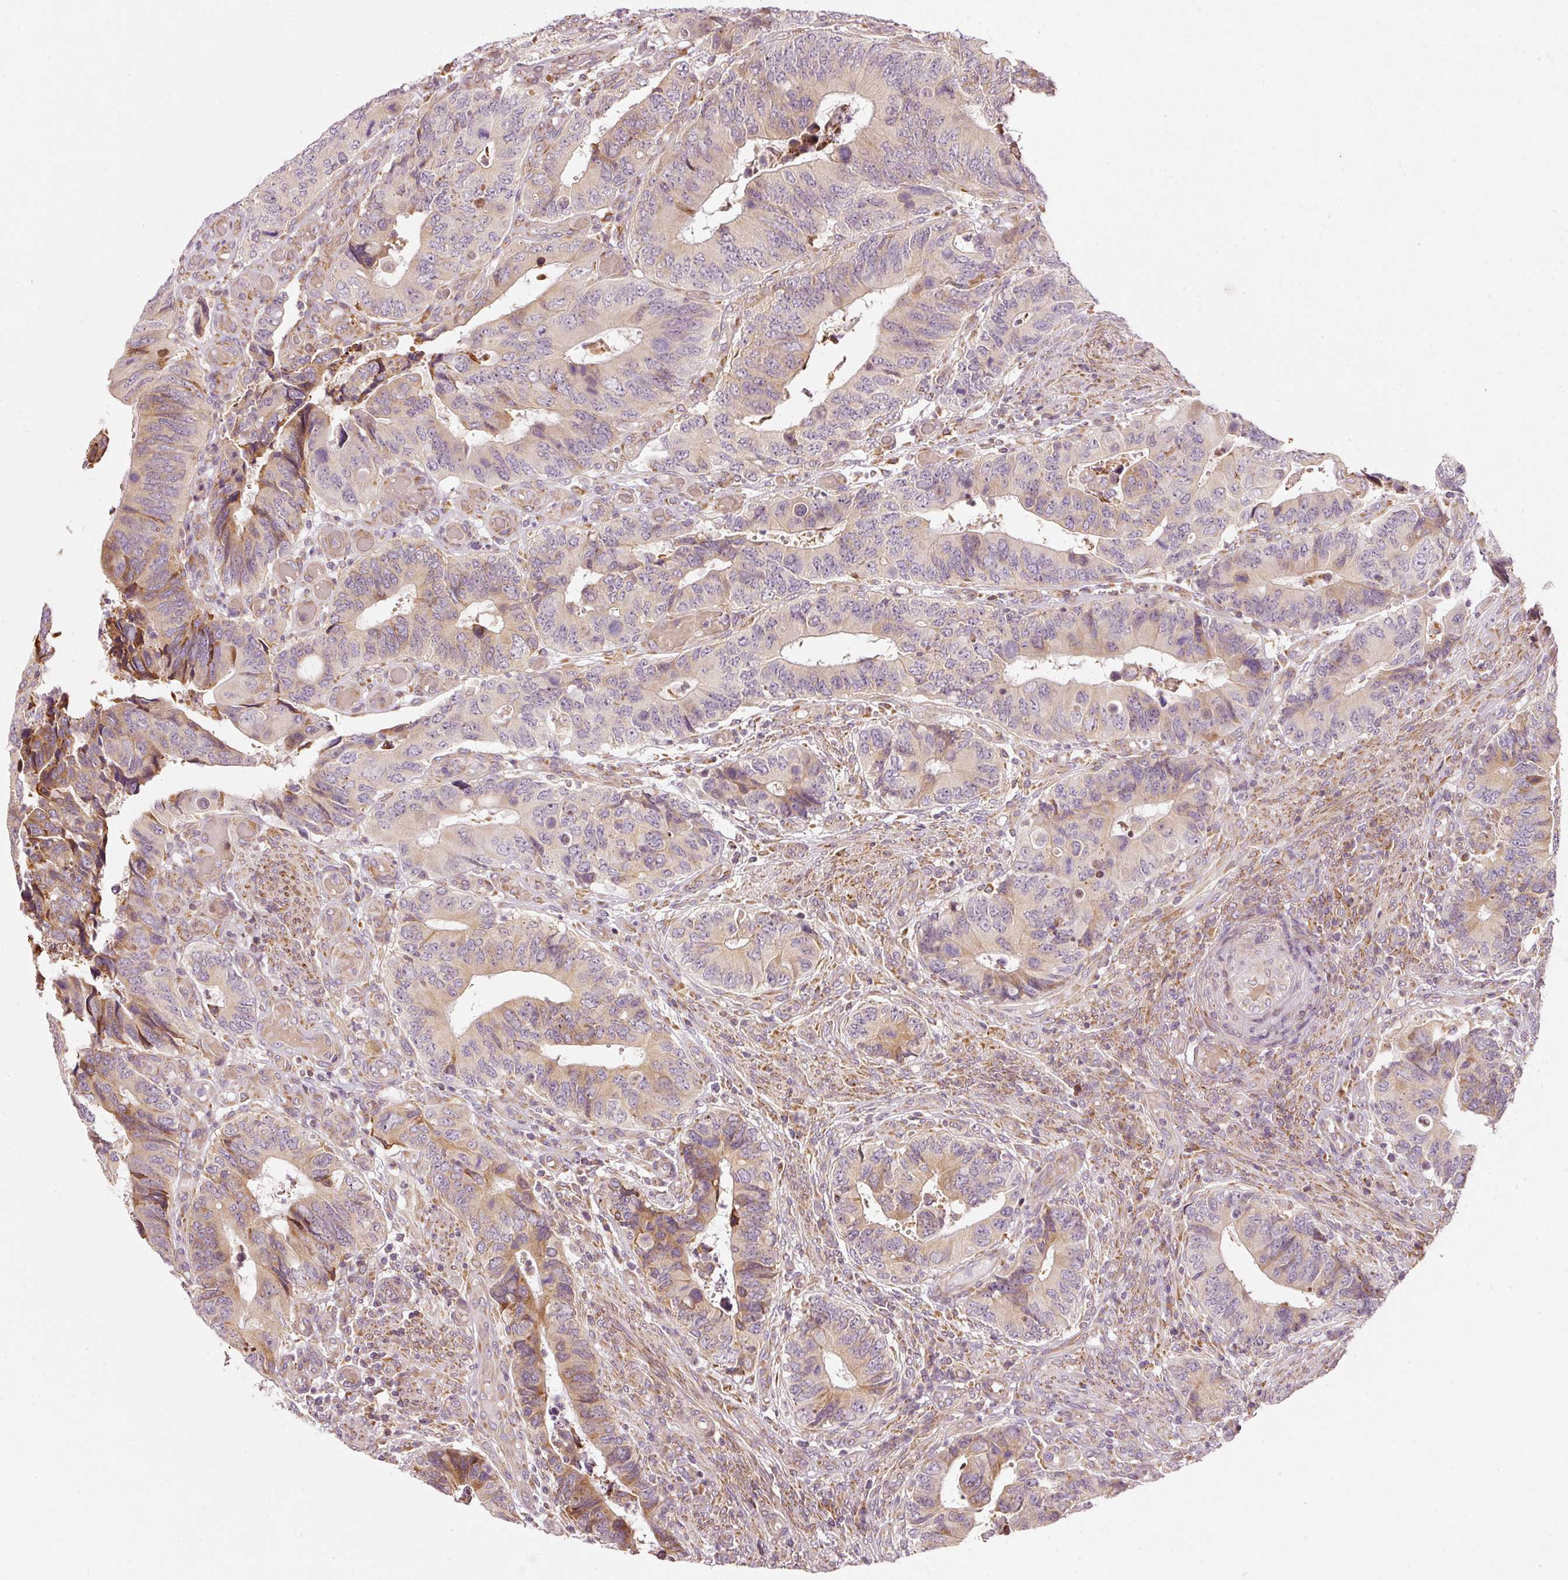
{"staining": {"intensity": "moderate", "quantity": "<25%", "location": "cytoplasmic/membranous"}, "tissue": "colorectal cancer", "cell_type": "Tumor cells", "image_type": "cancer", "snomed": [{"axis": "morphology", "description": "Adenocarcinoma, NOS"}, {"axis": "topography", "description": "Colon"}], "caption": "IHC histopathology image of neoplastic tissue: human adenocarcinoma (colorectal) stained using IHC displays low levels of moderate protein expression localized specifically in the cytoplasmic/membranous of tumor cells, appearing as a cytoplasmic/membranous brown color.", "gene": "SNAPC5", "patient": {"sex": "male", "age": 87}}